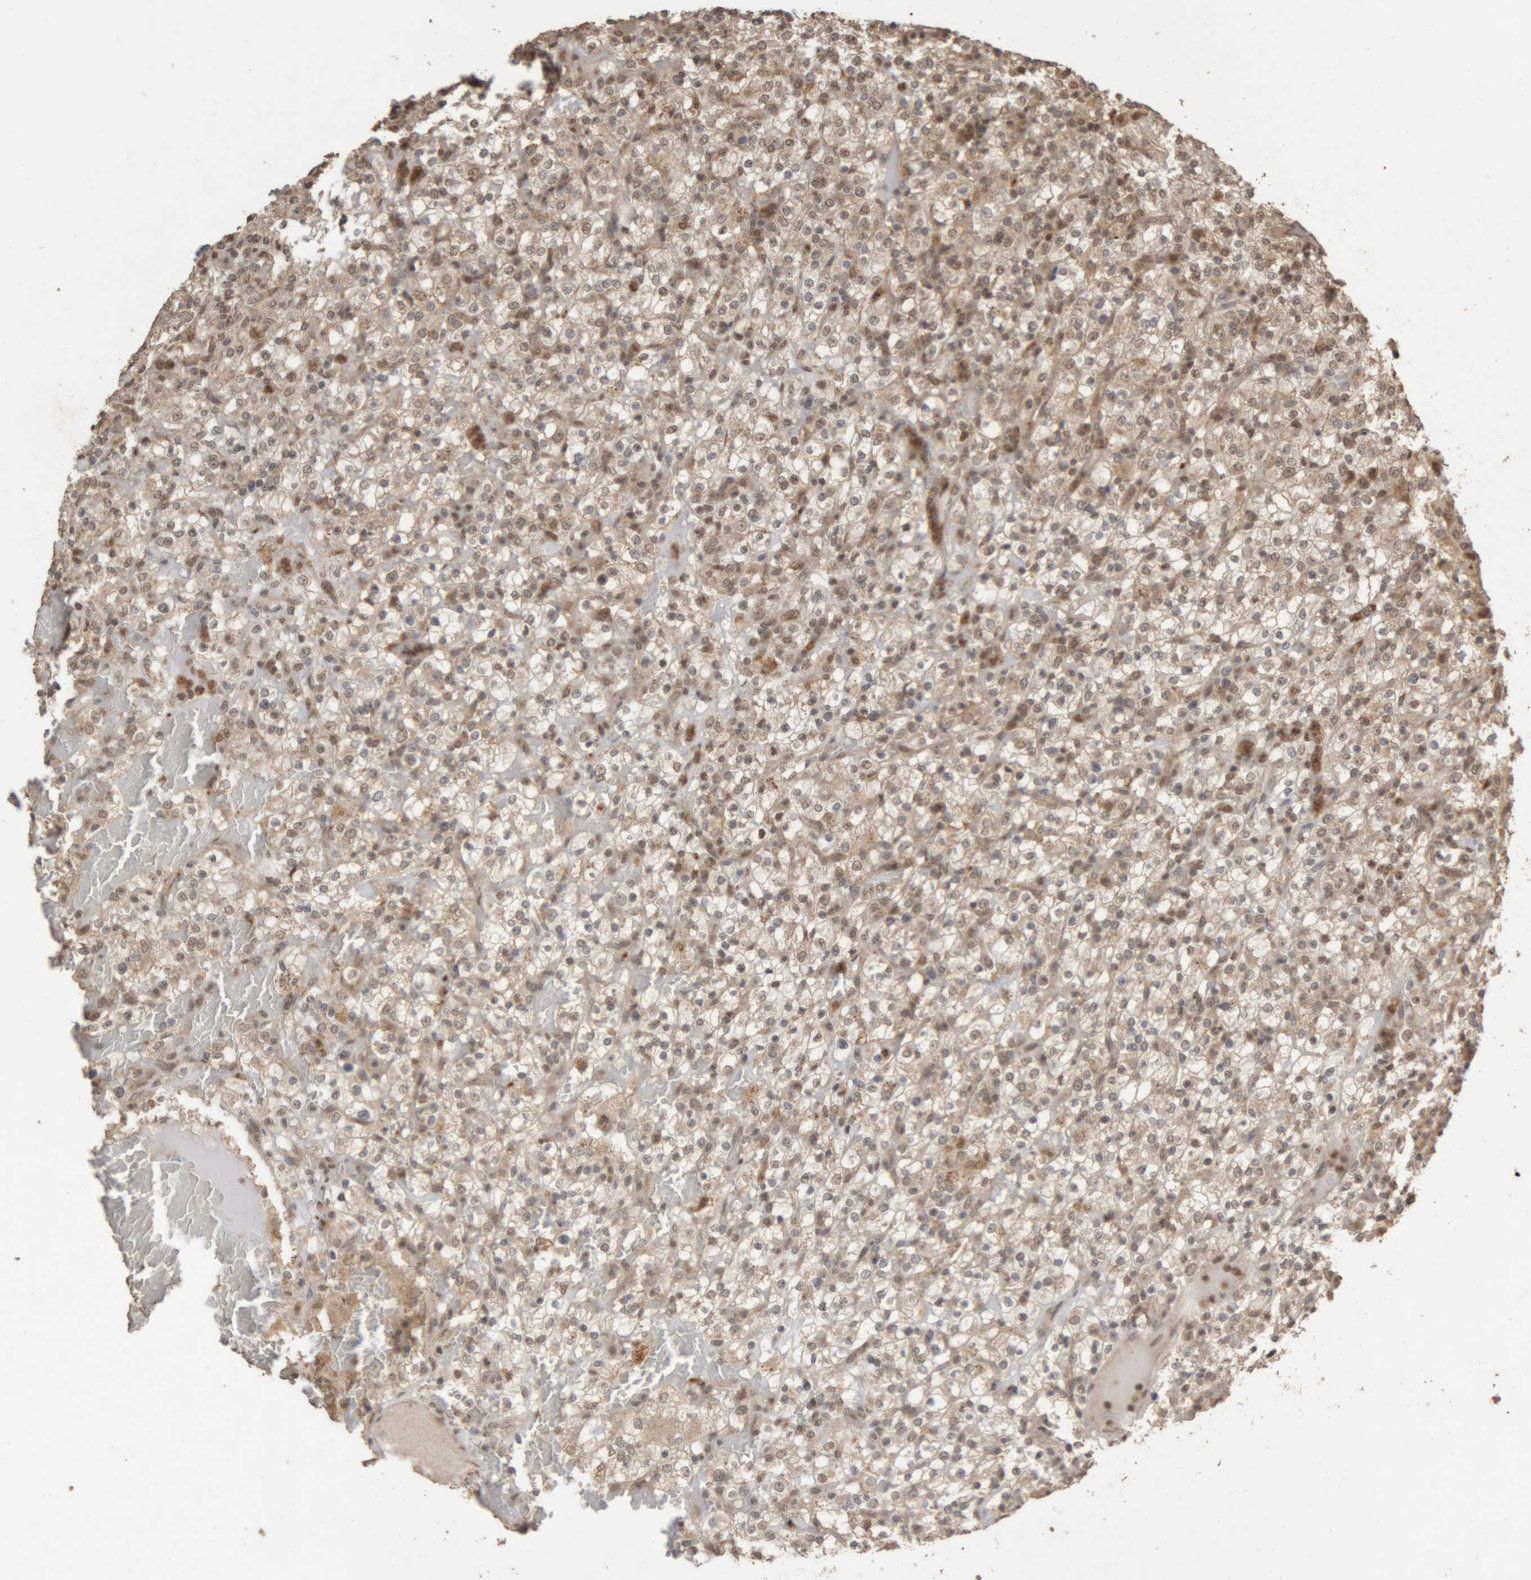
{"staining": {"intensity": "weak", "quantity": ">75%", "location": "cytoplasmic/membranous,nuclear"}, "tissue": "renal cancer", "cell_type": "Tumor cells", "image_type": "cancer", "snomed": [{"axis": "morphology", "description": "Normal tissue, NOS"}, {"axis": "morphology", "description": "Adenocarcinoma, NOS"}, {"axis": "topography", "description": "Kidney"}], "caption": "A low amount of weak cytoplasmic/membranous and nuclear staining is appreciated in about >75% of tumor cells in renal cancer tissue.", "gene": "KEAP1", "patient": {"sex": "female", "age": 72}}